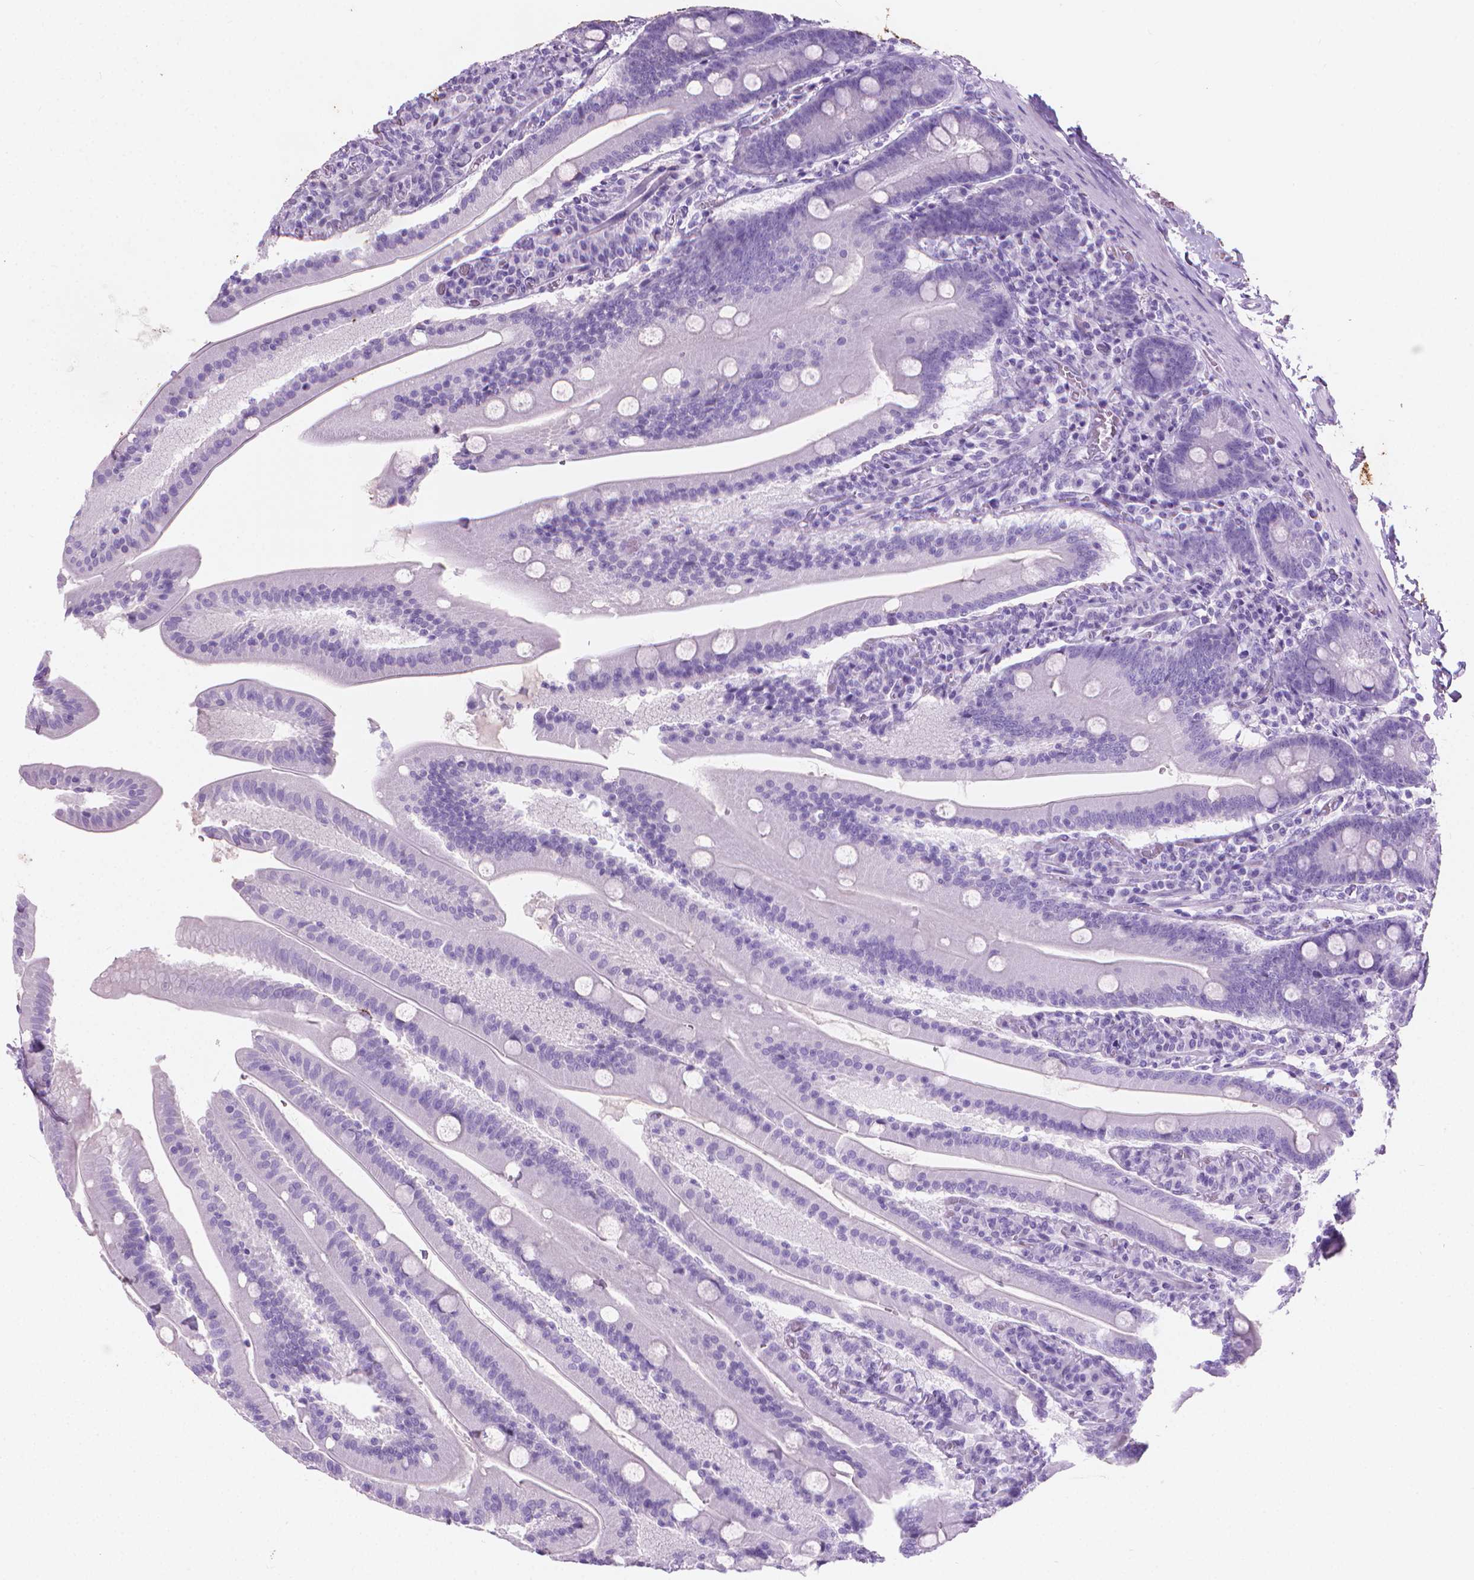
{"staining": {"intensity": "negative", "quantity": "none", "location": "none"}, "tissue": "small intestine", "cell_type": "Glandular cells", "image_type": "normal", "snomed": [{"axis": "morphology", "description": "Normal tissue, NOS"}, {"axis": "topography", "description": "Small intestine"}], "caption": "Glandular cells are negative for brown protein staining in benign small intestine. The staining was performed using DAB to visualize the protein expression in brown, while the nuclei were stained in blue with hematoxylin (Magnification: 20x).", "gene": "CFAP52", "patient": {"sex": "male", "age": 37}}